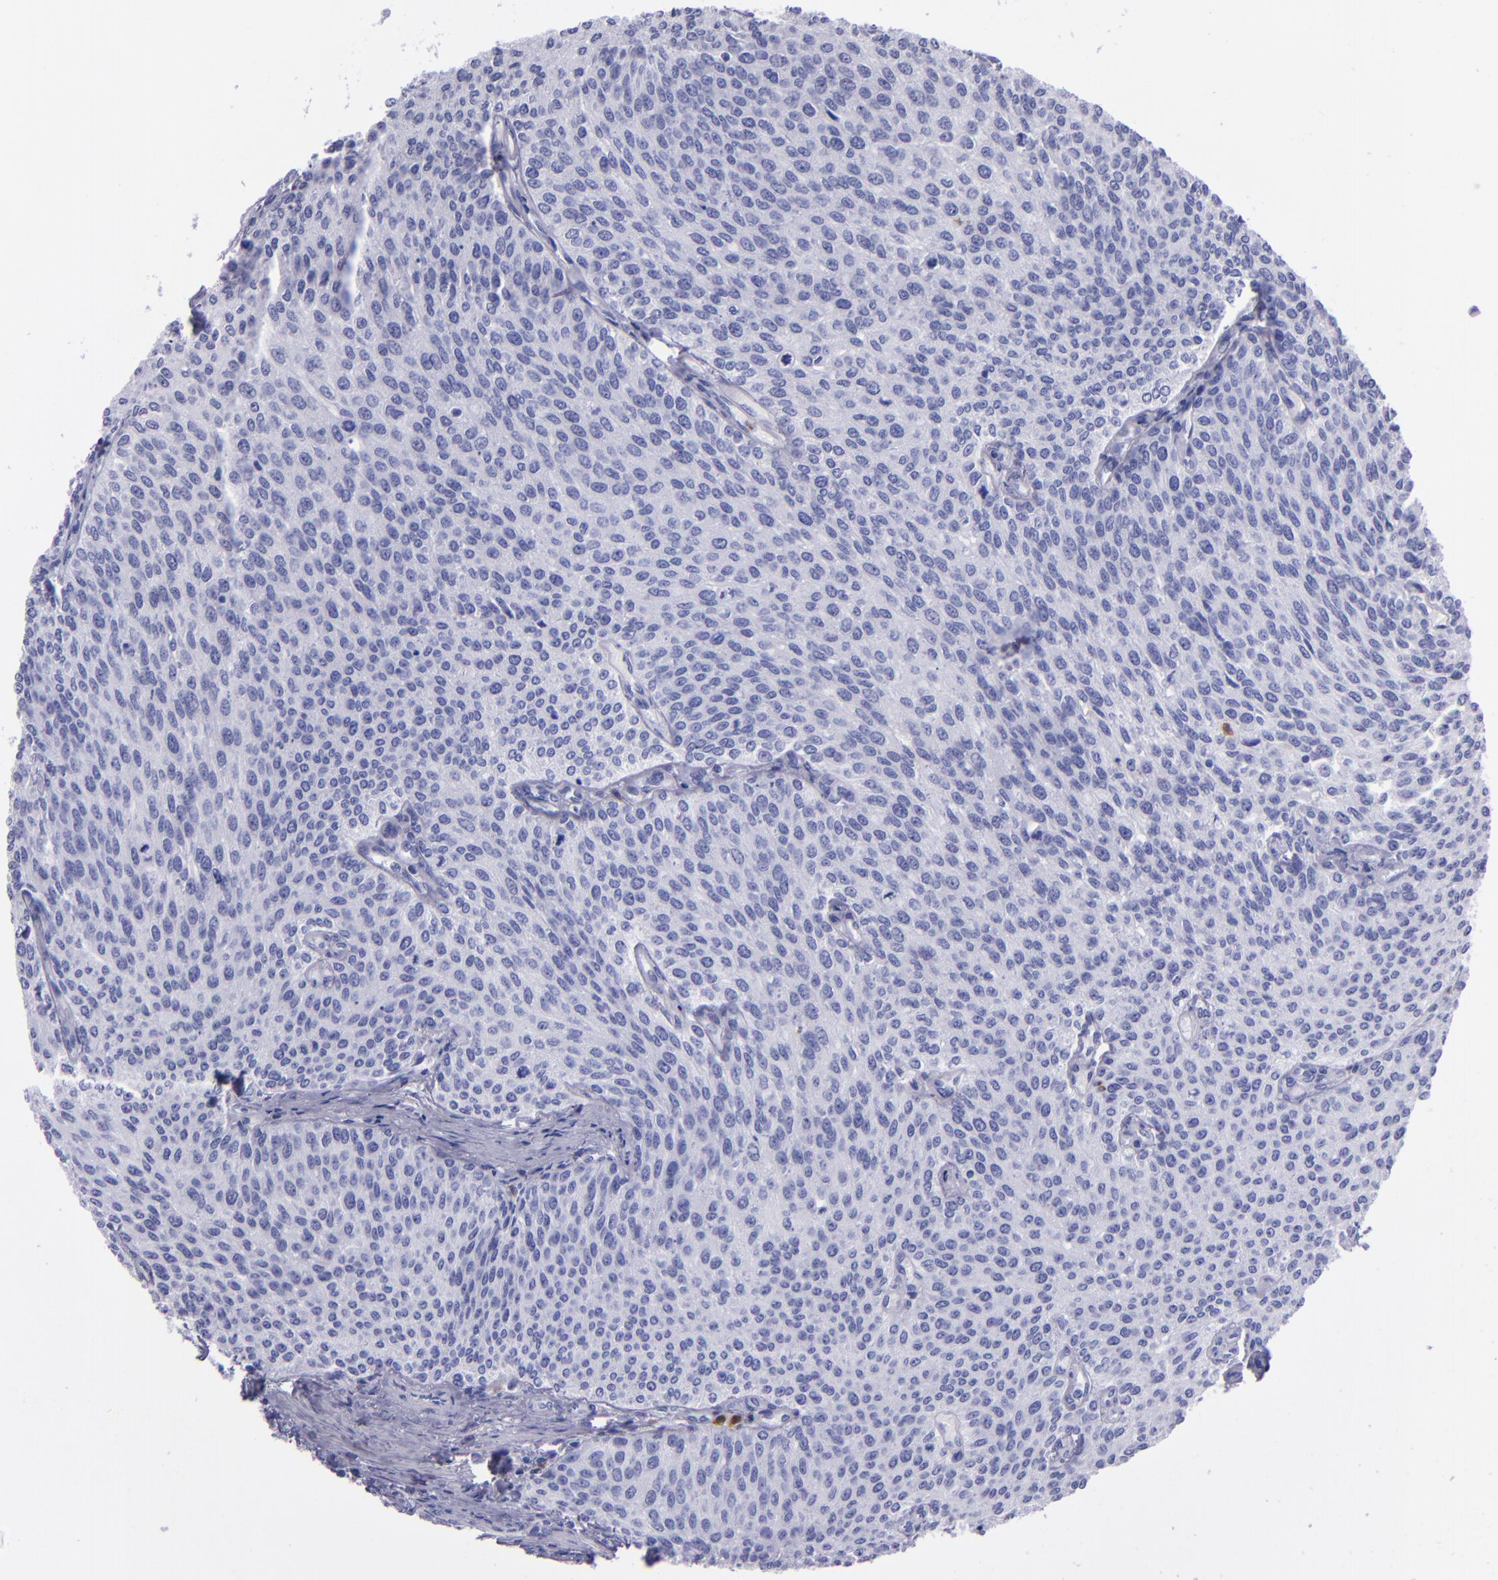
{"staining": {"intensity": "negative", "quantity": "none", "location": "none"}, "tissue": "urothelial cancer", "cell_type": "Tumor cells", "image_type": "cancer", "snomed": [{"axis": "morphology", "description": "Urothelial carcinoma, Low grade"}, {"axis": "topography", "description": "Urinary bladder"}], "caption": "Immunohistochemical staining of human urothelial cancer exhibits no significant expression in tumor cells.", "gene": "CR1", "patient": {"sex": "female", "age": 73}}